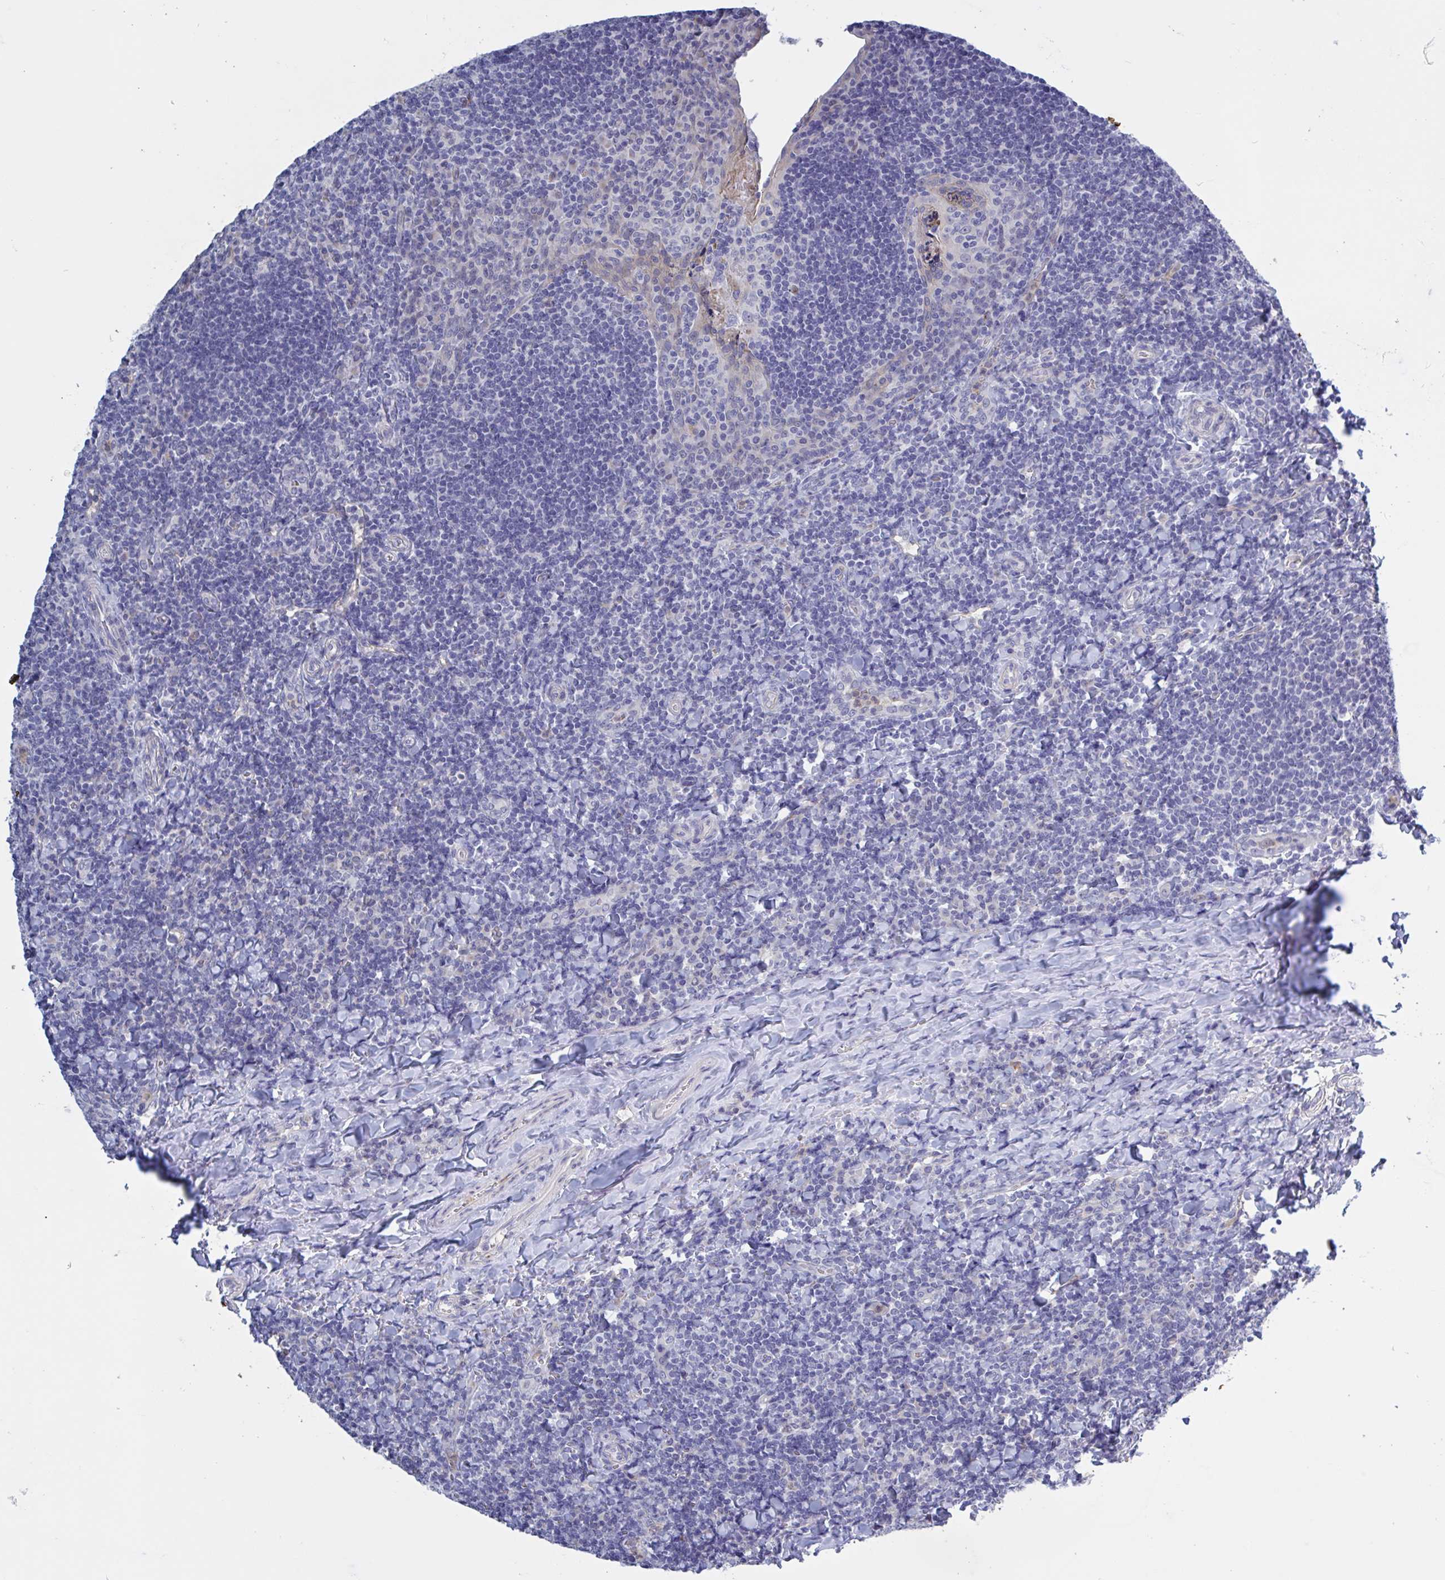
{"staining": {"intensity": "strong", "quantity": "<25%", "location": "cytoplasmic/membranous"}, "tissue": "tonsil", "cell_type": "Germinal center cells", "image_type": "normal", "snomed": [{"axis": "morphology", "description": "Normal tissue, NOS"}, {"axis": "topography", "description": "Tonsil"}], "caption": "A brown stain shows strong cytoplasmic/membranous staining of a protein in germinal center cells of normal tonsil. Nuclei are stained in blue.", "gene": "ST14", "patient": {"sex": "male", "age": 17}}